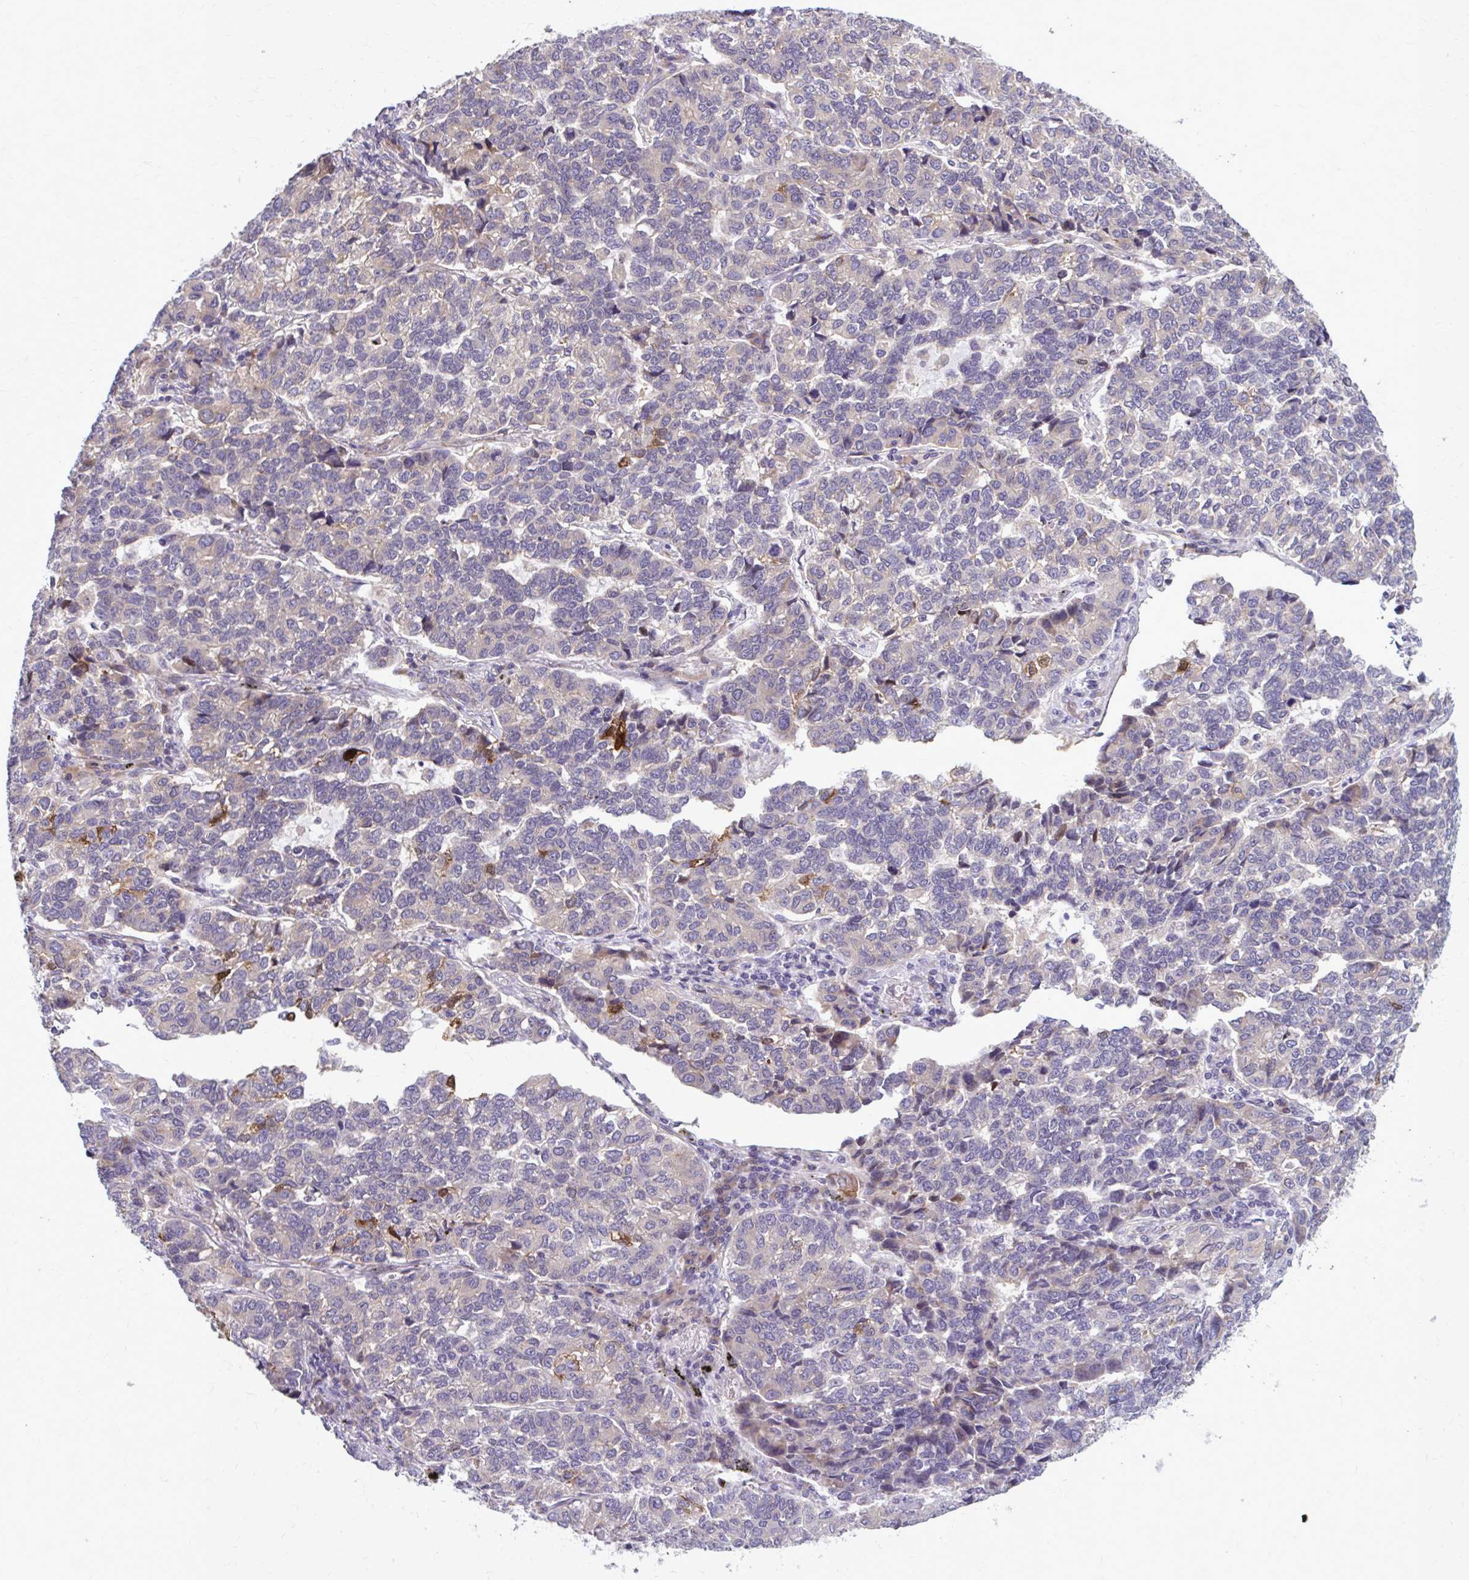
{"staining": {"intensity": "moderate", "quantity": "<25%", "location": "cytoplasmic/membranous"}, "tissue": "lung cancer", "cell_type": "Tumor cells", "image_type": "cancer", "snomed": [{"axis": "morphology", "description": "Adenocarcinoma, NOS"}, {"axis": "topography", "description": "Lymph node"}, {"axis": "topography", "description": "Lung"}], "caption": "A high-resolution histopathology image shows immunohistochemistry staining of lung cancer, which demonstrates moderate cytoplasmic/membranous expression in approximately <25% of tumor cells.", "gene": "SNF8", "patient": {"sex": "male", "age": 66}}